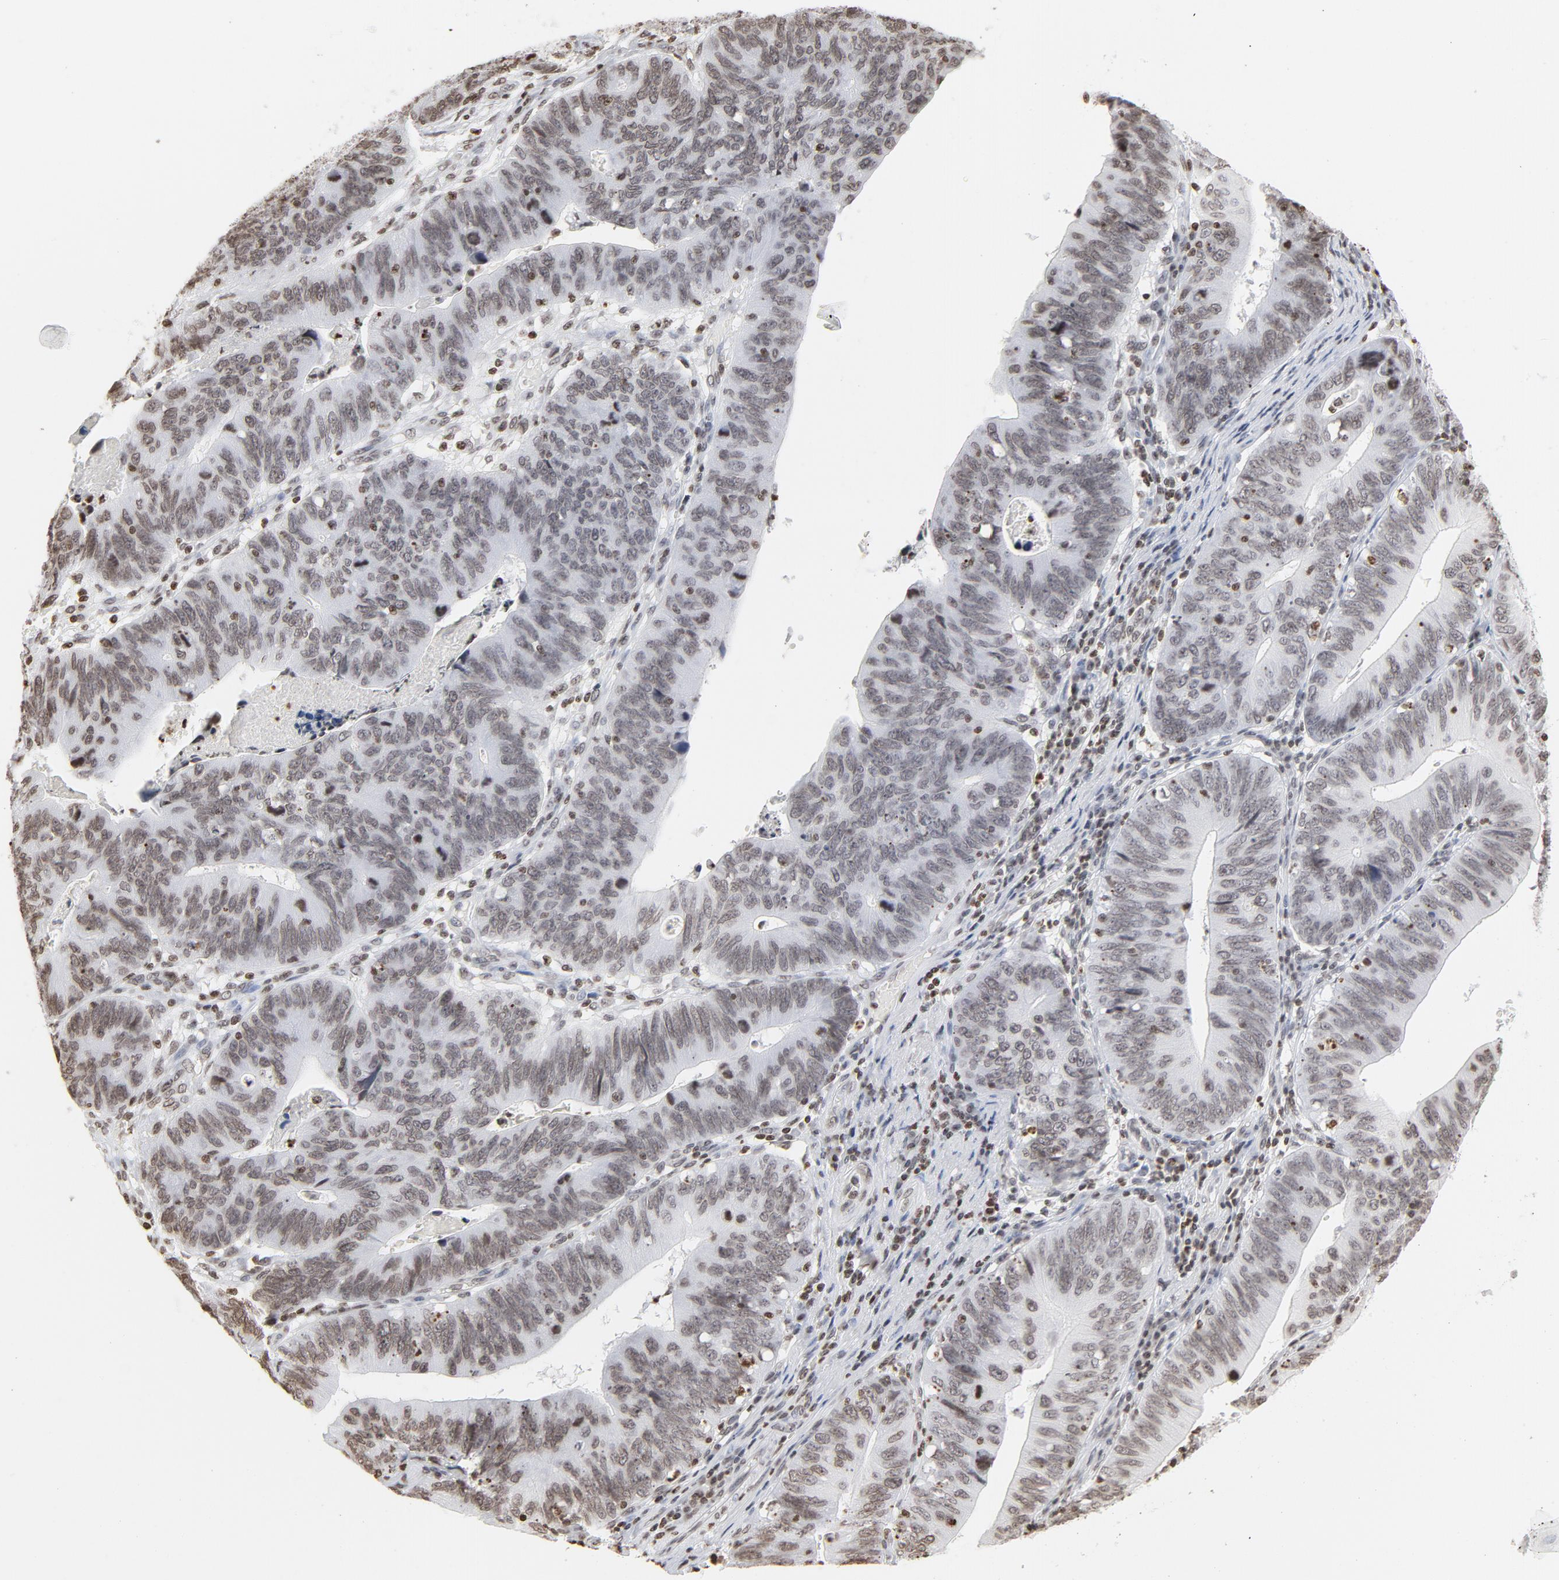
{"staining": {"intensity": "weak", "quantity": ">75%", "location": "nuclear"}, "tissue": "stomach cancer", "cell_type": "Tumor cells", "image_type": "cancer", "snomed": [{"axis": "morphology", "description": "Adenocarcinoma, NOS"}, {"axis": "topography", "description": "Stomach"}], "caption": "Immunohistochemistry image of neoplastic tissue: stomach adenocarcinoma stained using immunohistochemistry (IHC) shows low levels of weak protein expression localized specifically in the nuclear of tumor cells, appearing as a nuclear brown color.", "gene": "H2AC12", "patient": {"sex": "male", "age": 59}}